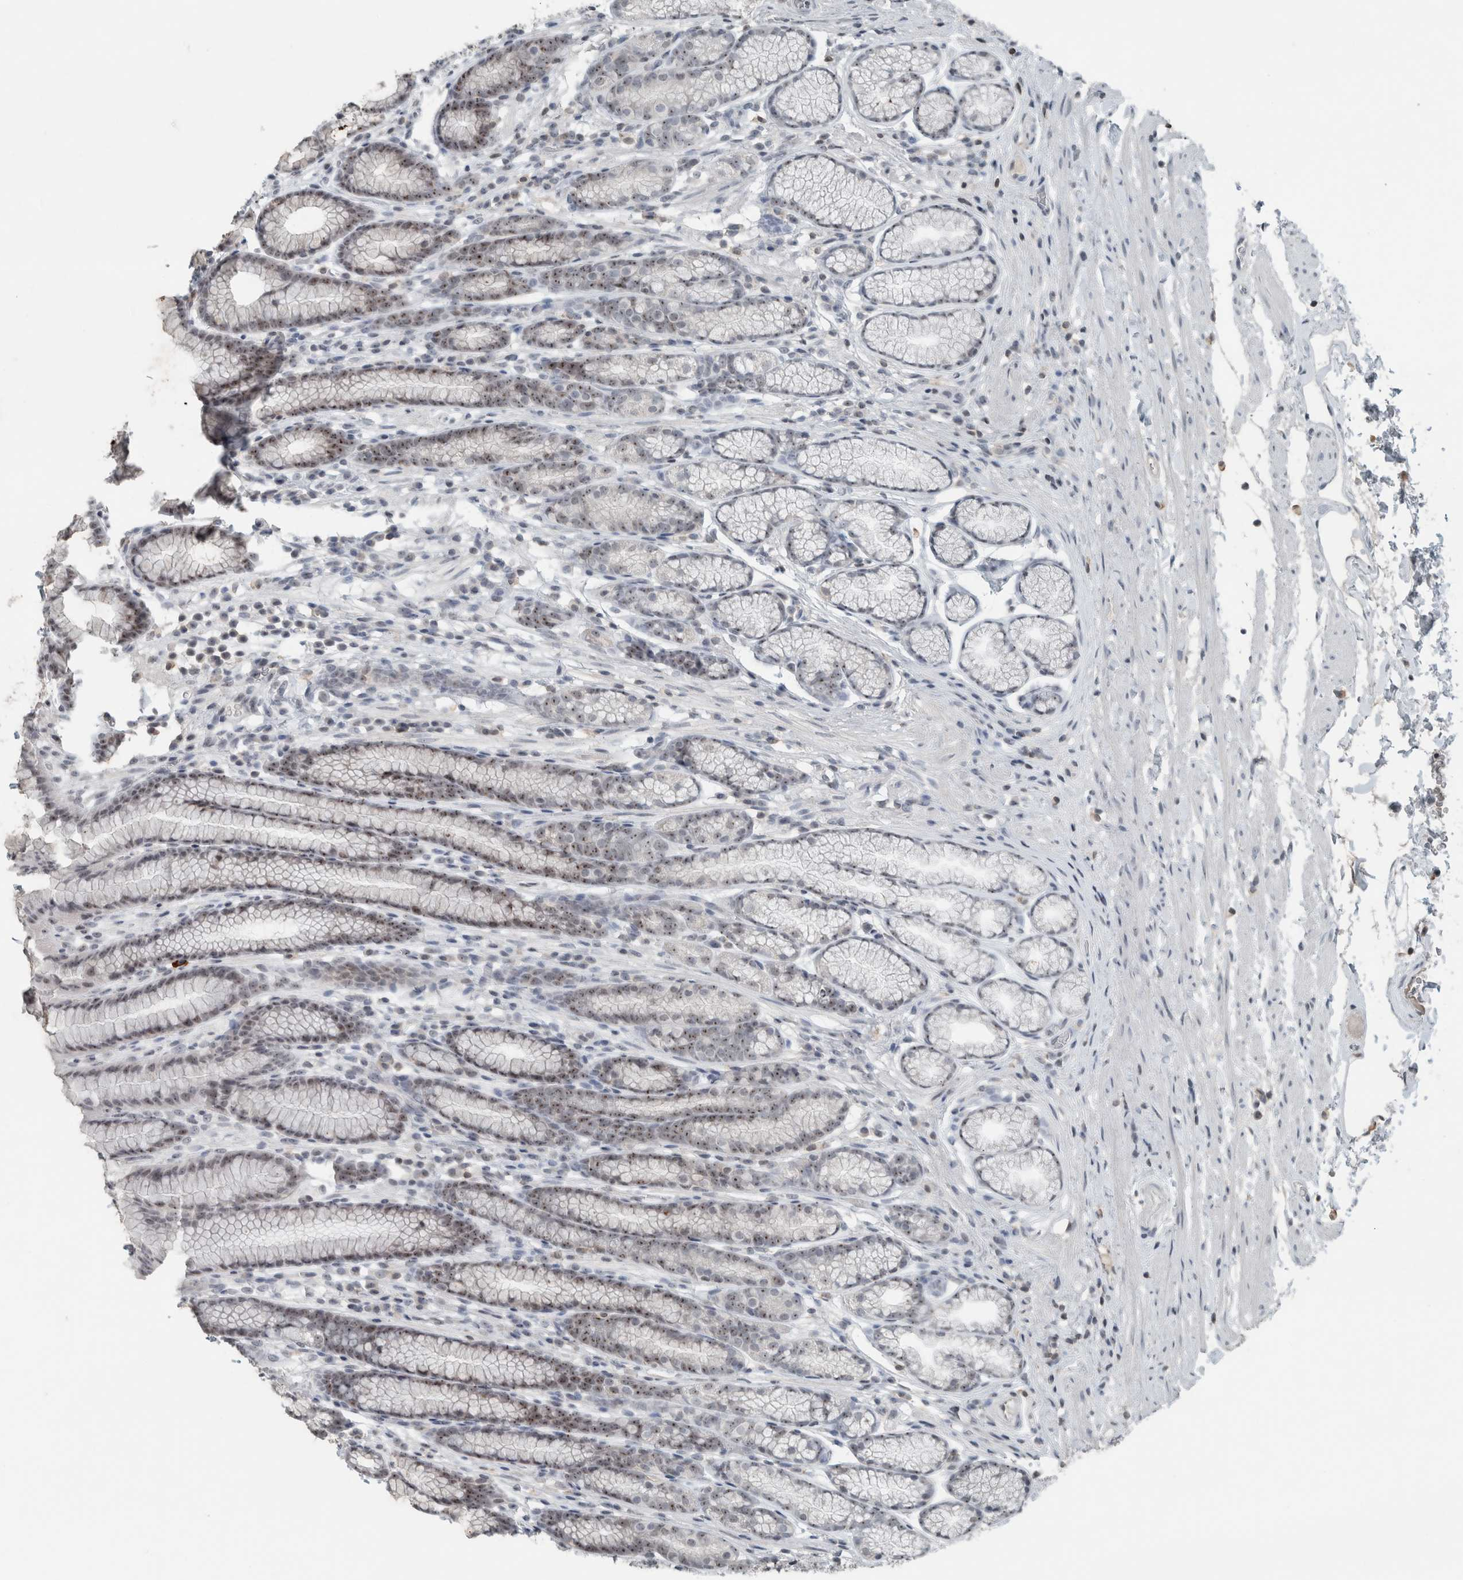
{"staining": {"intensity": "moderate", "quantity": "25%-75%", "location": "nuclear"}, "tissue": "stomach", "cell_type": "Glandular cells", "image_type": "normal", "snomed": [{"axis": "morphology", "description": "Normal tissue, NOS"}, {"axis": "topography", "description": "Stomach"}], "caption": "Stomach stained for a protein reveals moderate nuclear positivity in glandular cells. The staining is performed using DAB brown chromogen to label protein expression. The nuclei are counter-stained blue using hematoxylin.", "gene": "RPF1", "patient": {"sex": "male", "age": 42}}